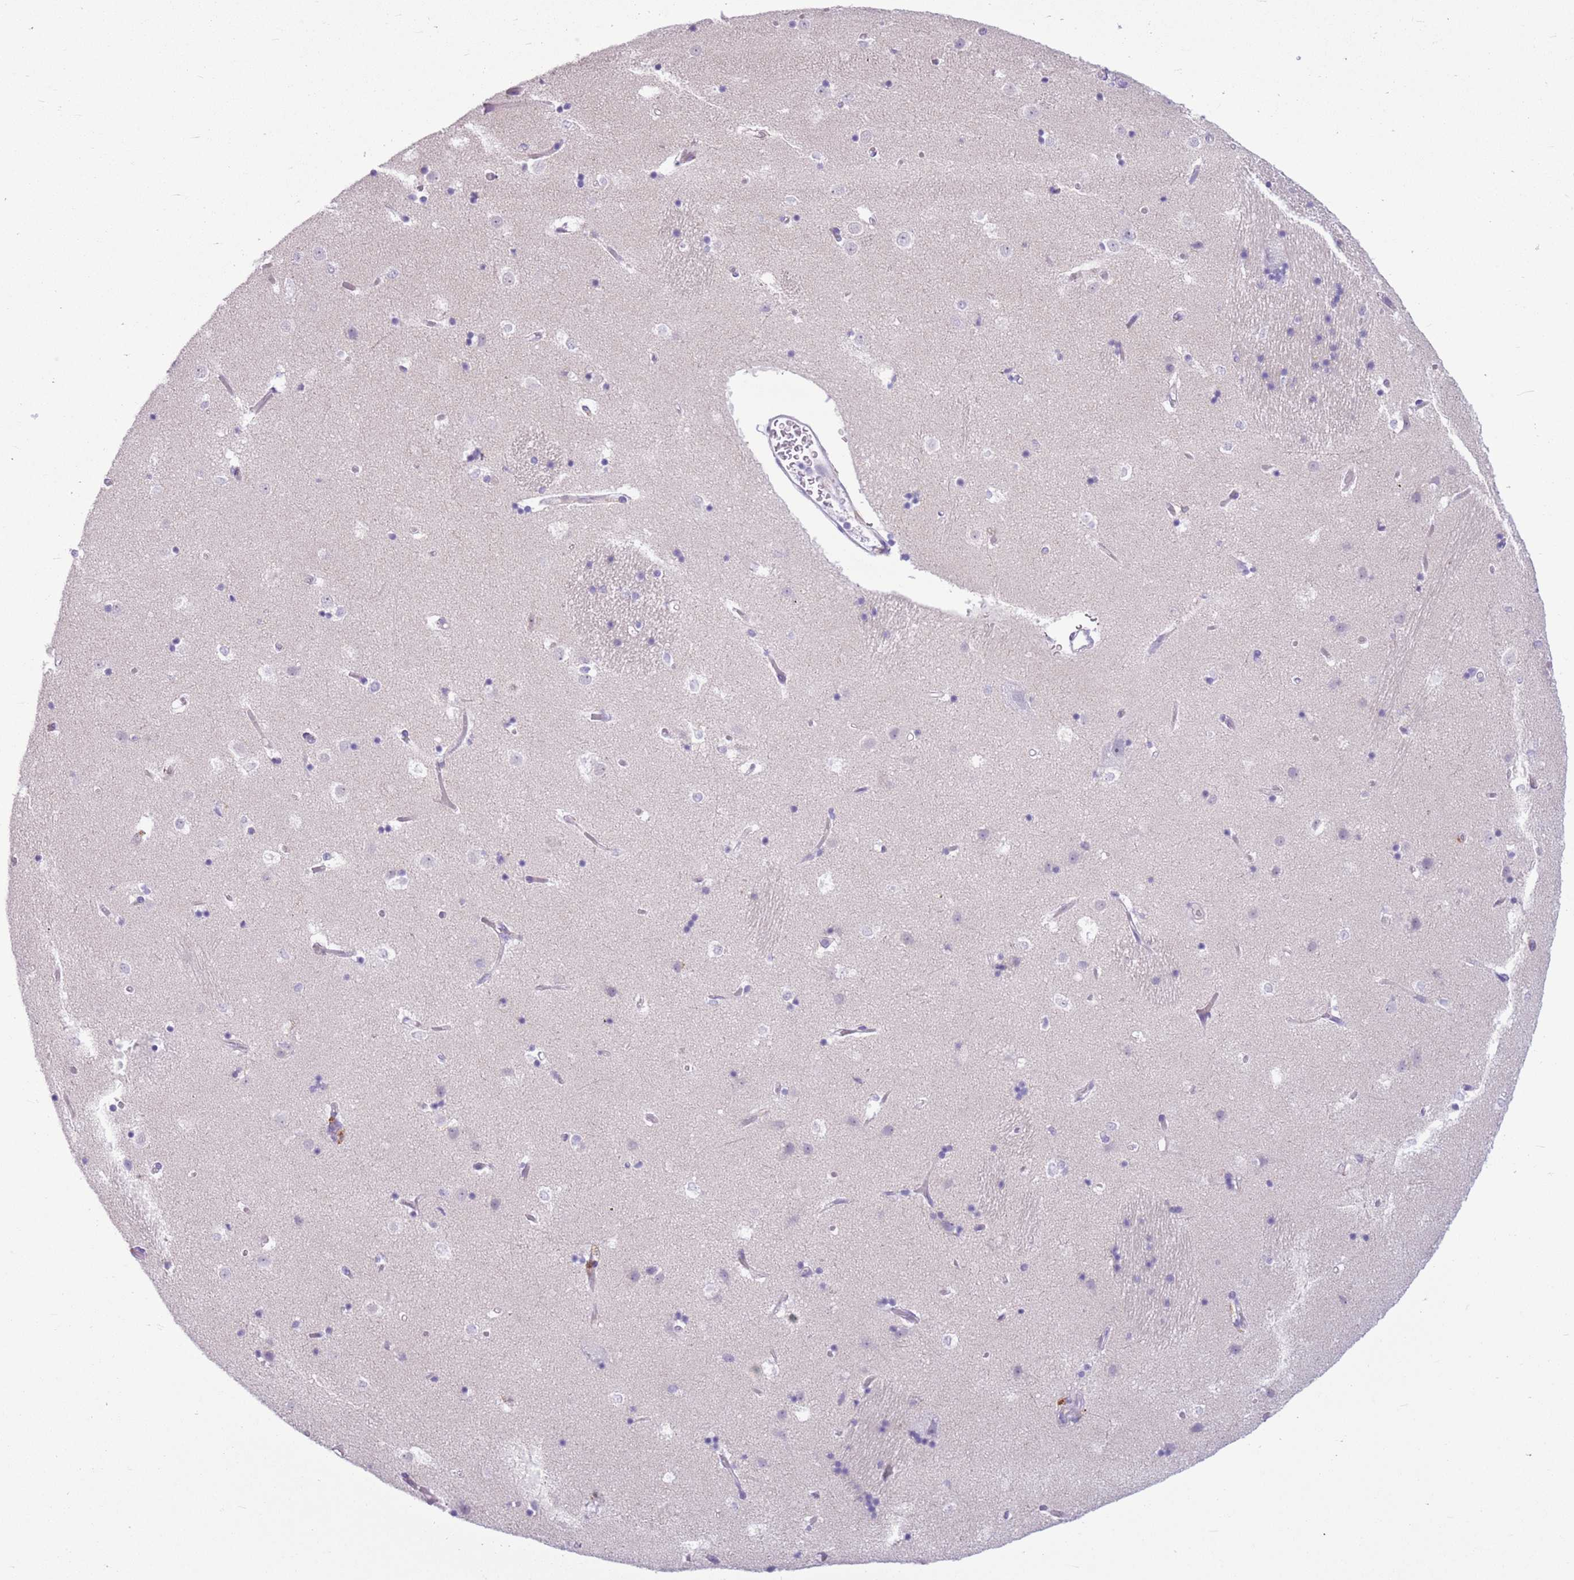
{"staining": {"intensity": "negative", "quantity": "none", "location": "none"}, "tissue": "caudate", "cell_type": "Glial cells", "image_type": "normal", "snomed": [{"axis": "morphology", "description": "Normal tissue, NOS"}, {"axis": "topography", "description": "Lateral ventricle wall"}], "caption": "The histopathology image displays no staining of glial cells in normal caudate. (DAB IHC, high magnification).", "gene": "SNX6", "patient": {"sex": "female", "age": 52}}